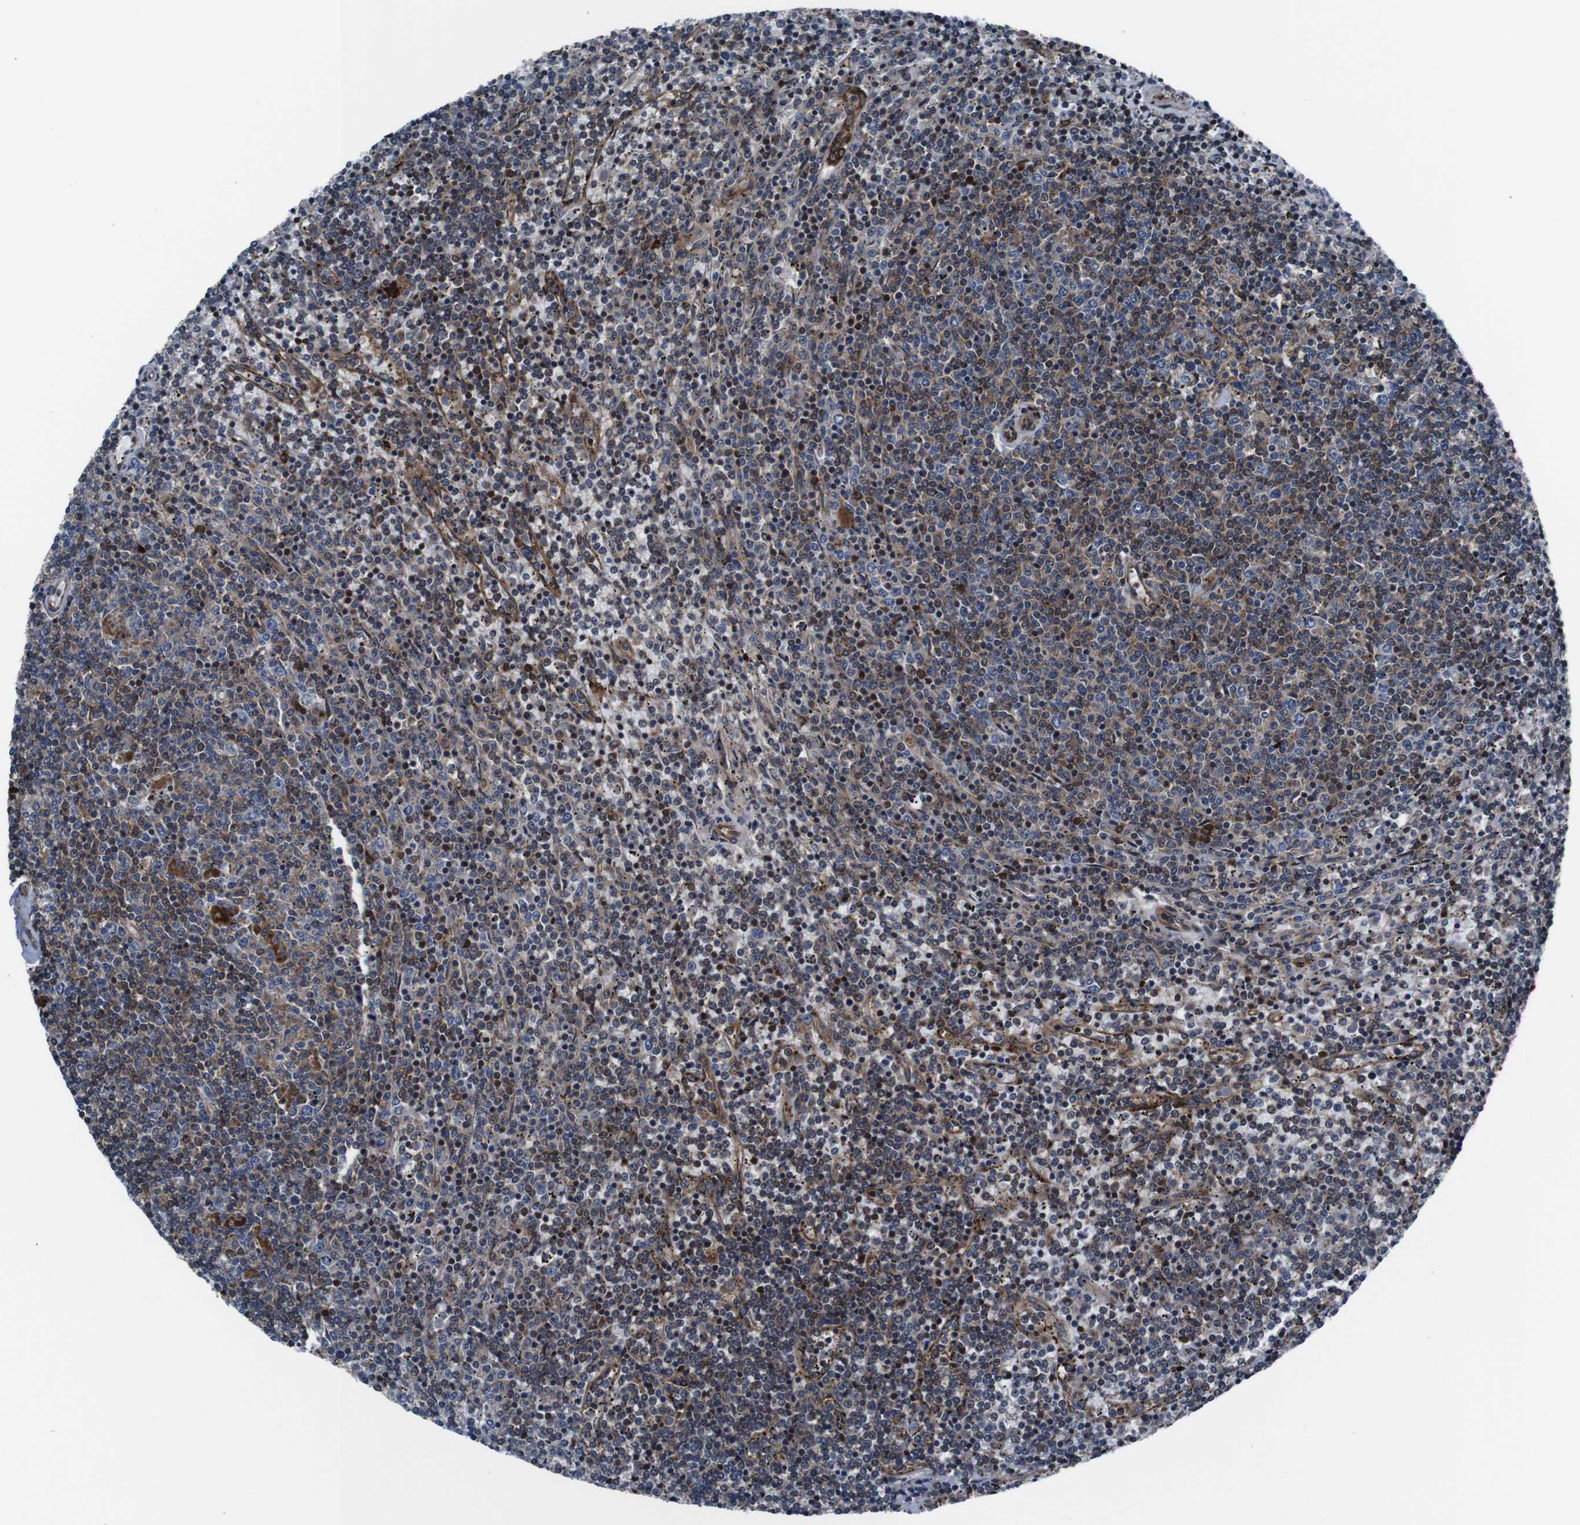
{"staining": {"intensity": "weak", "quantity": ">75%", "location": "cytoplasmic/membranous,nuclear"}, "tissue": "lymphoma", "cell_type": "Tumor cells", "image_type": "cancer", "snomed": [{"axis": "morphology", "description": "Malignant lymphoma, non-Hodgkin's type, Low grade"}, {"axis": "topography", "description": "Spleen"}], "caption": "Human low-grade malignant lymphoma, non-Hodgkin's type stained for a protein (brown) reveals weak cytoplasmic/membranous and nuclear positive positivity in approximately >75% of tumor cells.", "gene": "EIF4A2", "patient": {"sex": "female", "age": 50}}